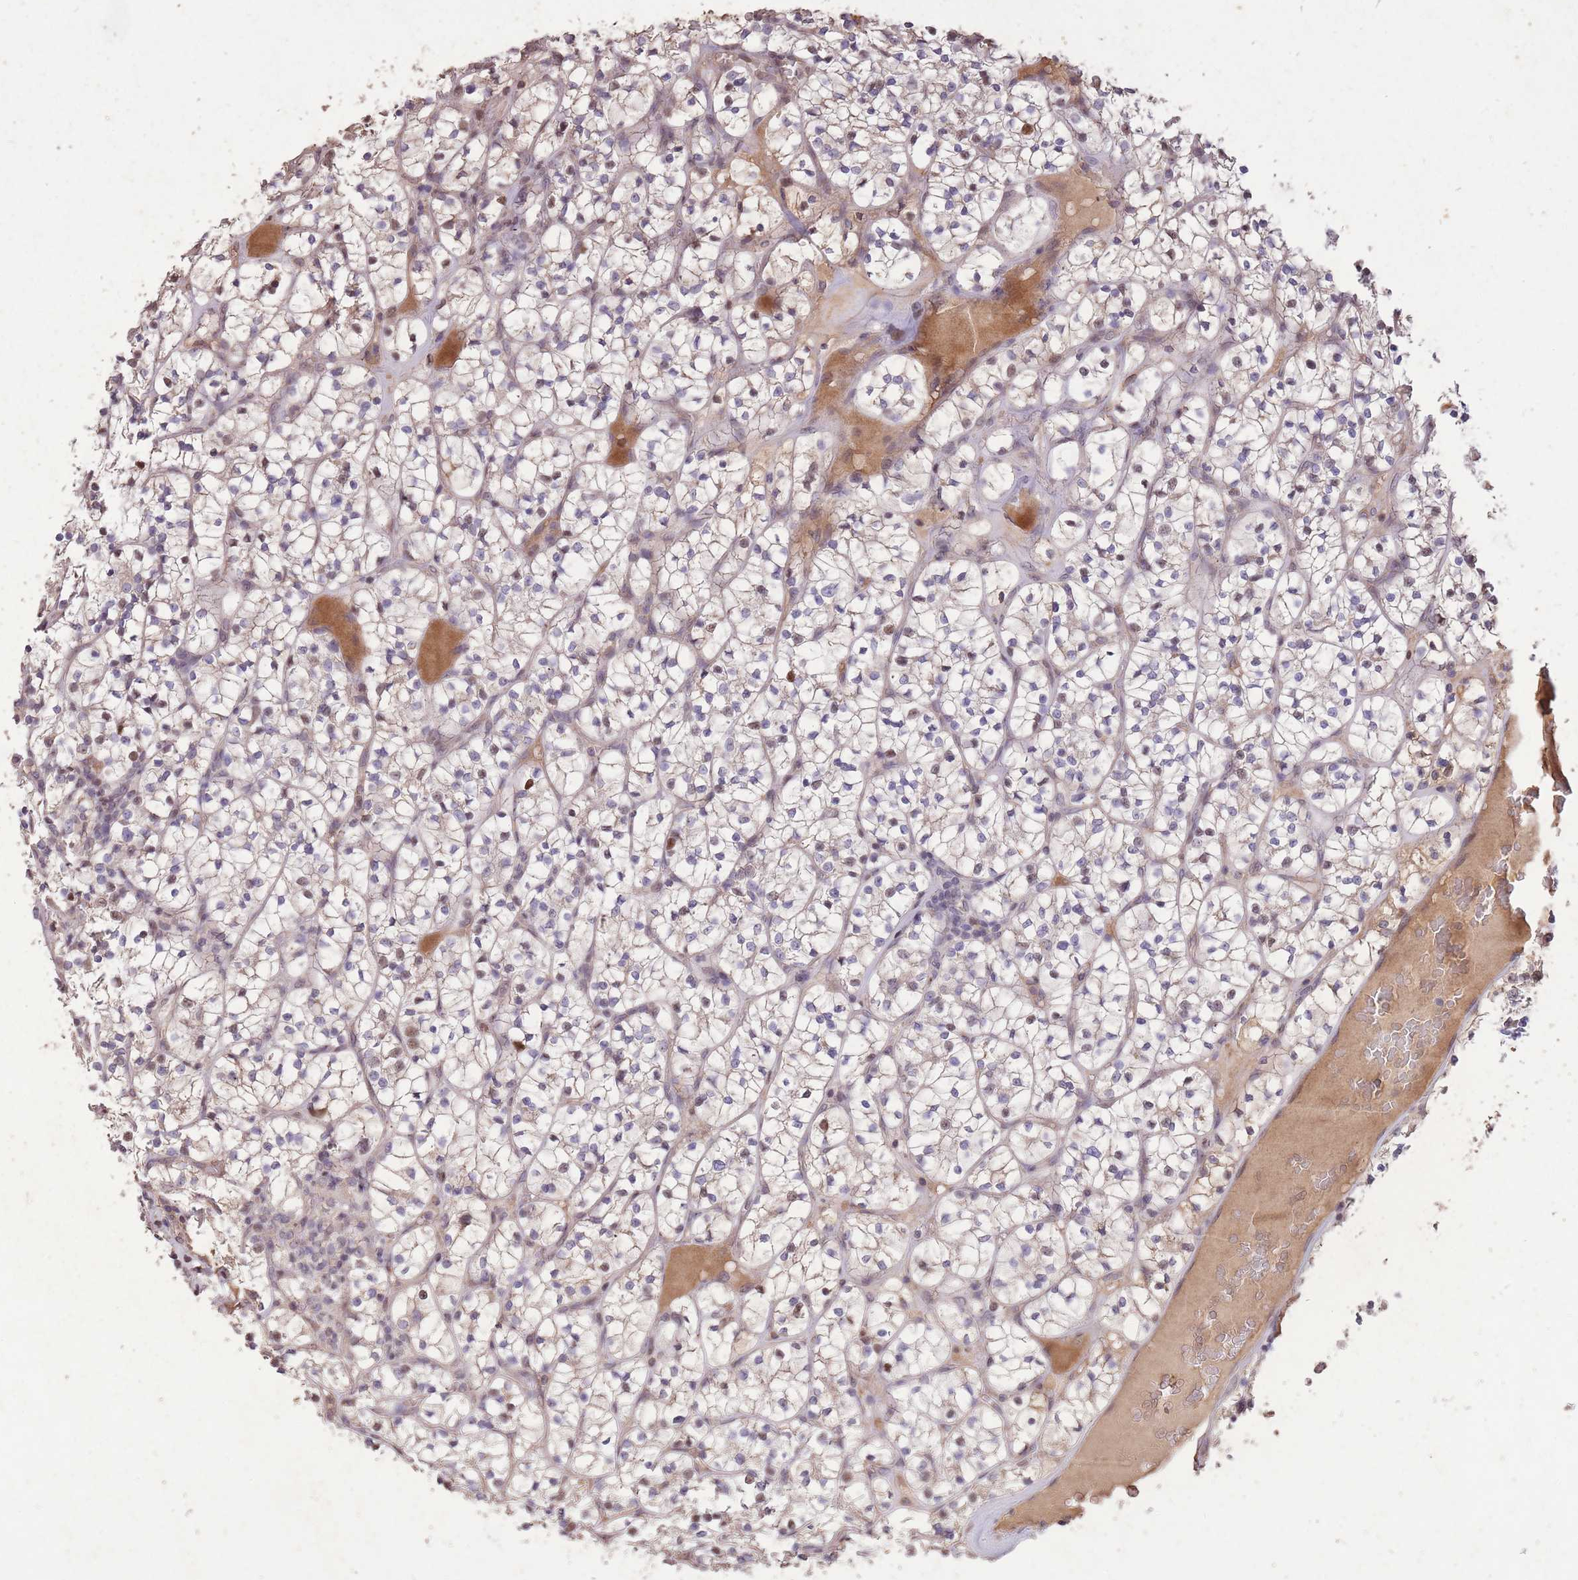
{"staining": {"intensity": "weak", "quantity": "<25%", "location": "nuclear"}, "tissue": "renal cancer", "cell_type": "Tumor cells", "image_type": "cancer", "snomed": [{"axis": "morphology", "description": "Adenocarcinoma, NOS"}, {"axis": "topography", "description": "Kidney"}], "caption": "Immunohistochemical staining of adenocarcinoma (renal) shows no significant positivity in tumor cells. The staining is performed using DAB brown chromogen with nuclei counter-stained in using hematoxylin.", "gene": "RGS14", "patient": {"sex": "female", "age": 64}}